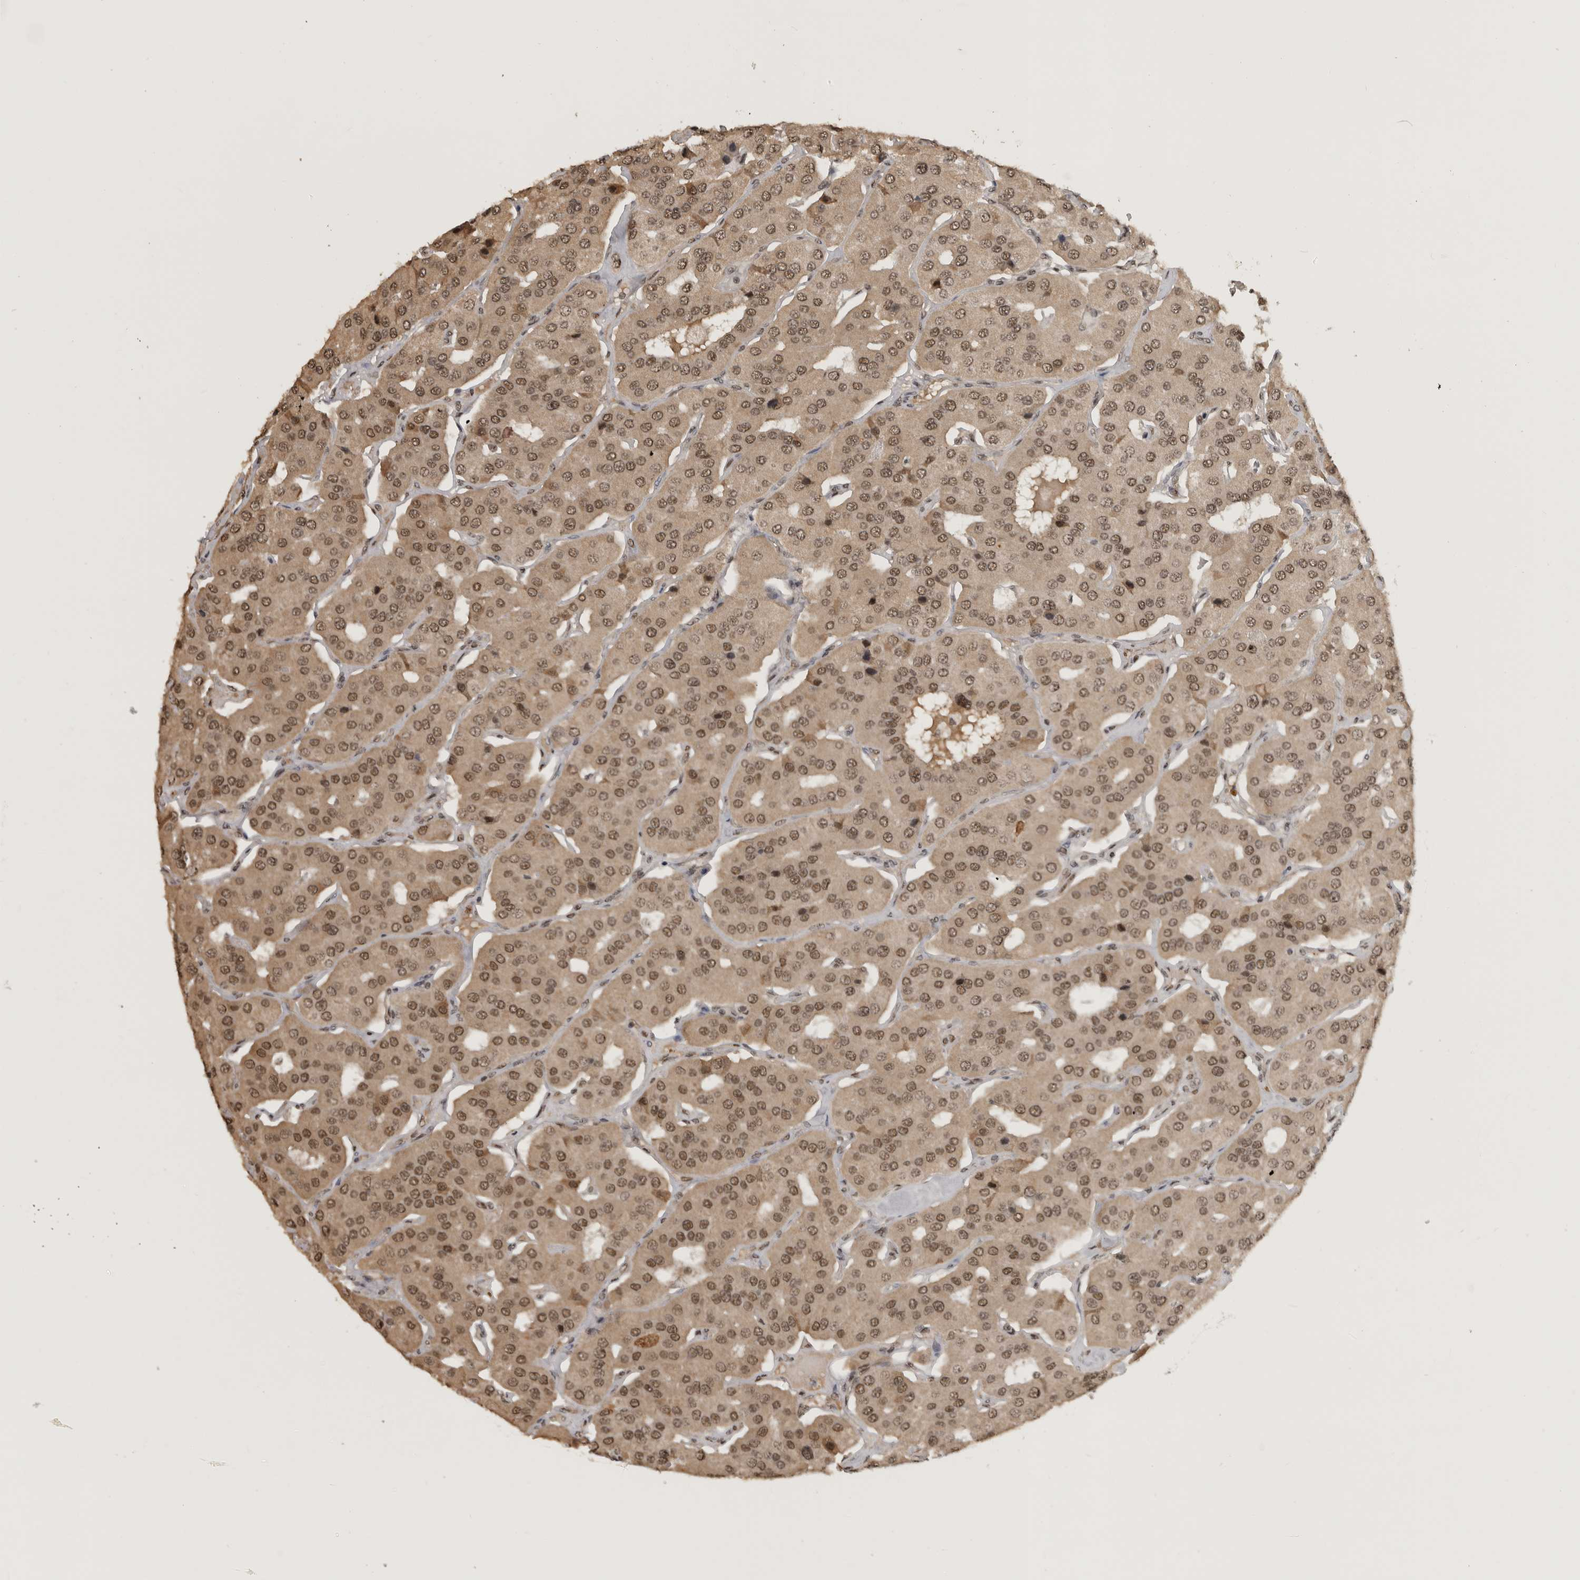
{"staining": {"intensity": "strong", "quantity": ">75%", "location": "cytoplasmic/membranous,nuclear"}, "tissue": "parathyroid gland", "cell_type": "Glandular cells", "image_type": "normal", "snomed": [{"axis": "morphology", "description": "Normal tissue, NOS"}, {"axis": "morphology", "description": "Adenoma, NOS"}, {"axis": "topography", "description": "Parathyroid gland"}], "caption": "Immunohistochemical staining of benign parathyroid gland exhibits high levels of strong cytoplasmic/membranous,nuclear positivity in approximately >75% of glandular cells.", "gene": "CBLL1", "patient": {"sex": "female", "age": 86}}